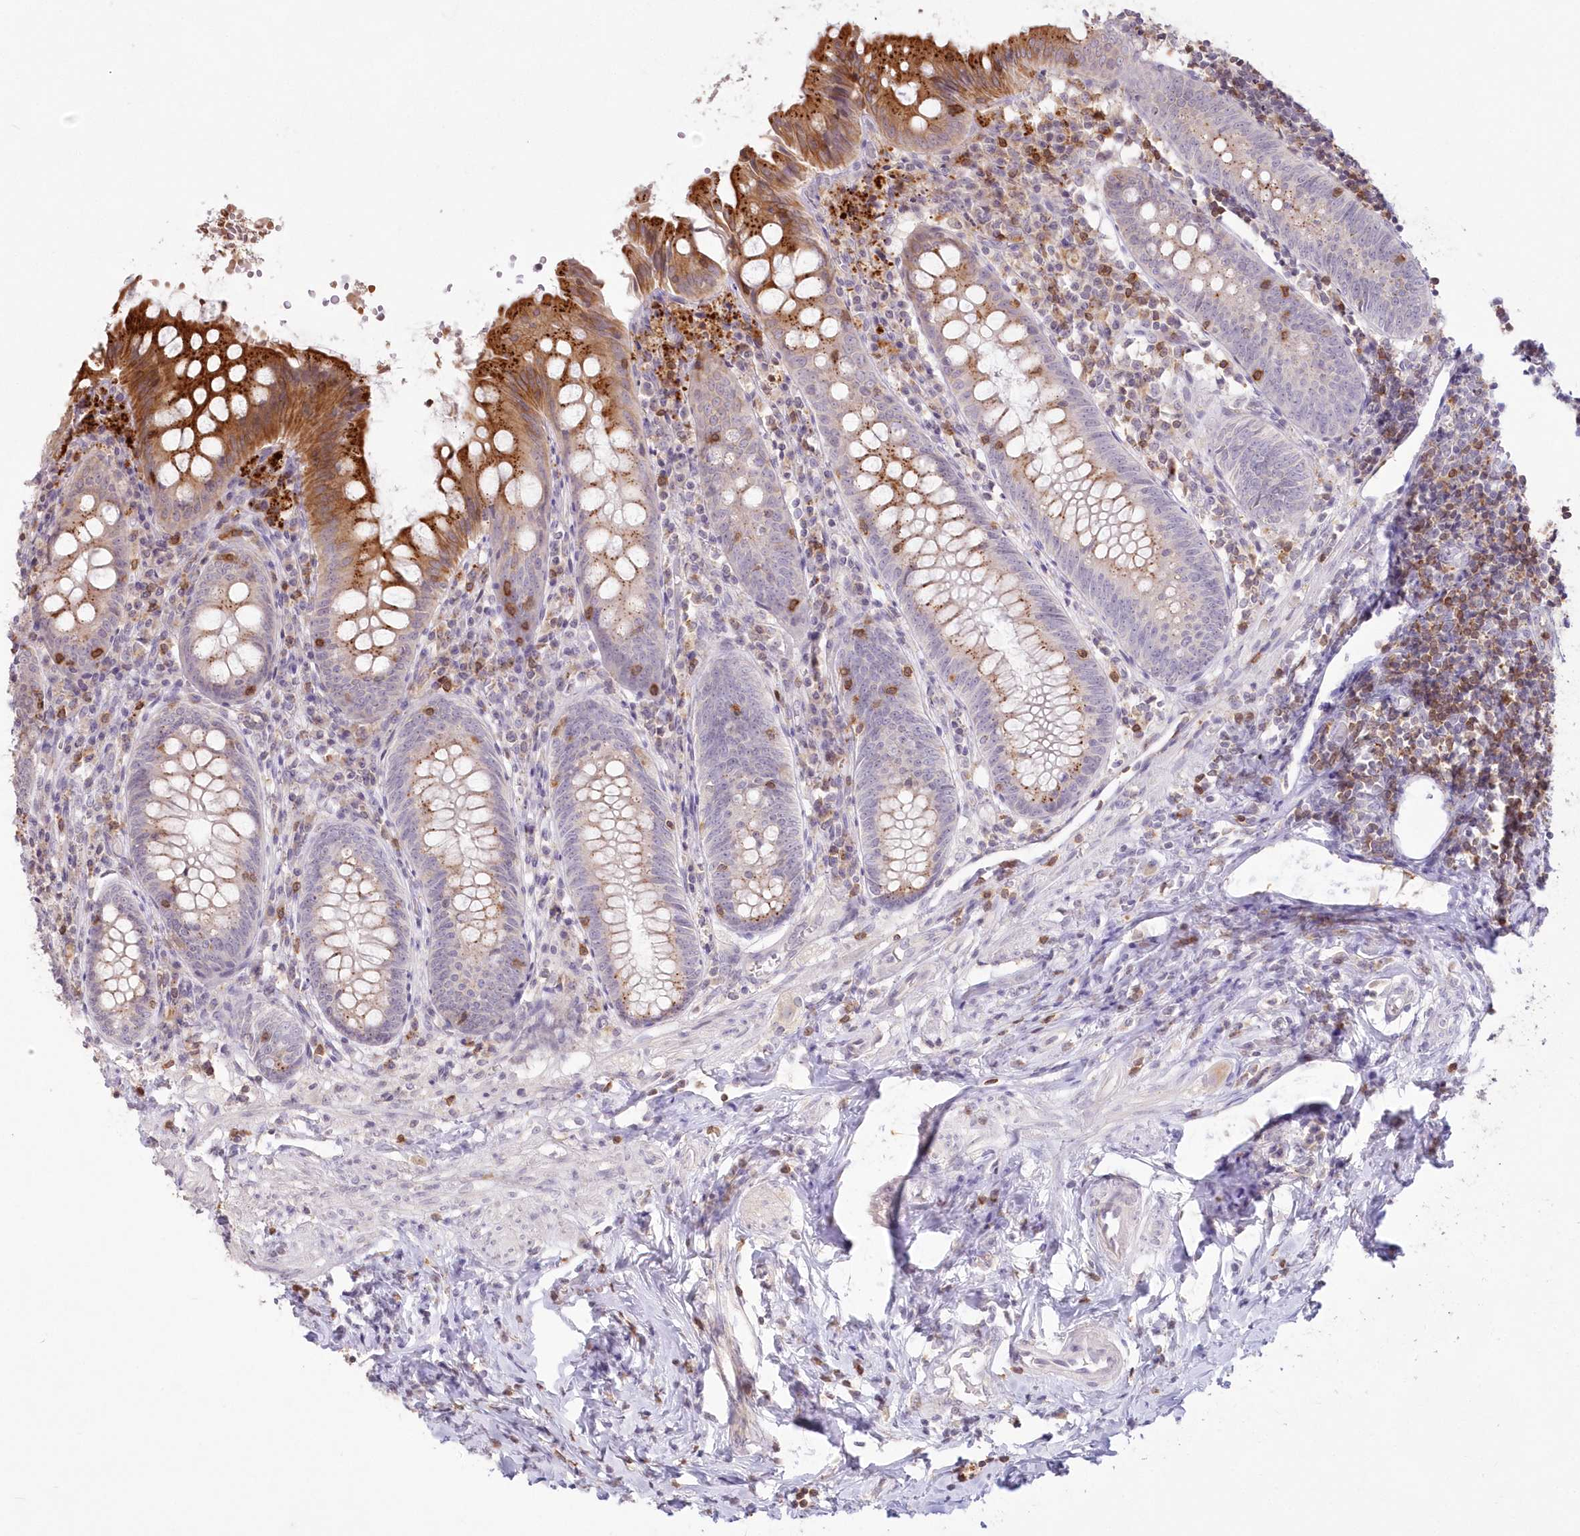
{"staining": {"intensity": "strong", "quantity": "25%-75%", "location": "cytoplasmic/membranous"}, "tissue": "appendix", "cell_type": "Glandular cells", "image_type": "normal", "snomed": [{"axis": "morphology", "description": "Normal tissue, NOS"}, {"axis": "topography", "description": "Appendix"}], "caption": "Unremarkable appendix displays strong cytoplasmic/membranous staining in about 25%-75% of glandular cells.", "gene": "MTMR3", "patient": {"sex": "female", "age": 54}}